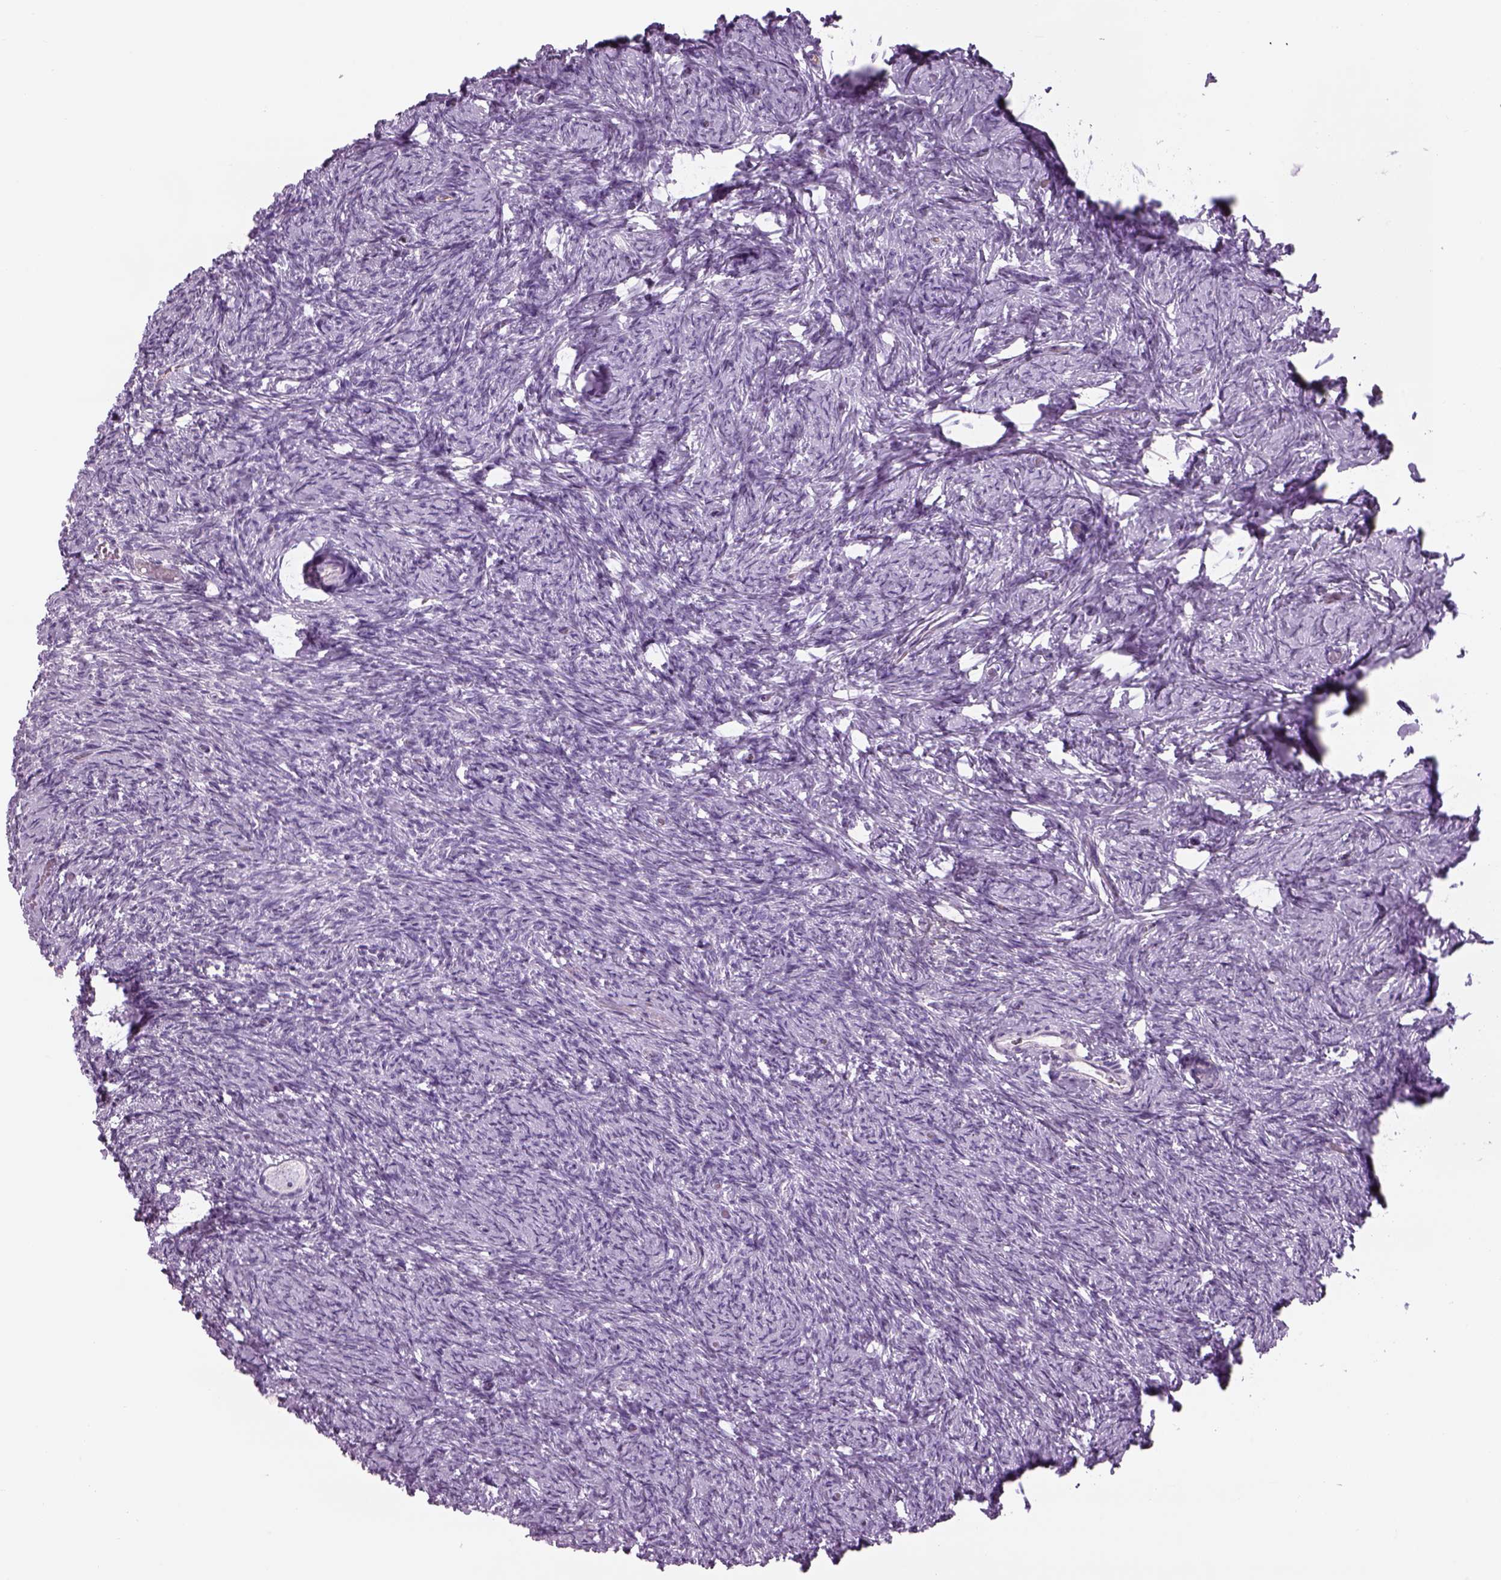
{"staining": {"intensity": "negative", "quantity": "none", "location": "none"}, "tissue": "ovary", "cell_type": "Follicle cells", "image_type": "normal", "snomed": [{"axis": "morphology", "description": "Normal tissue, NOS"}, {"axis": "topography", "description": "Ovary"}], "caption": "Follicle cells are negative for protein expression in unremarkable human ovary. (DAB (3,3'-diaminobenzidine) immunohistochemistry with hematoxylin counter stain).", "gene": "GAS2L2", "patient": {"sex": "female", "age": 39}}